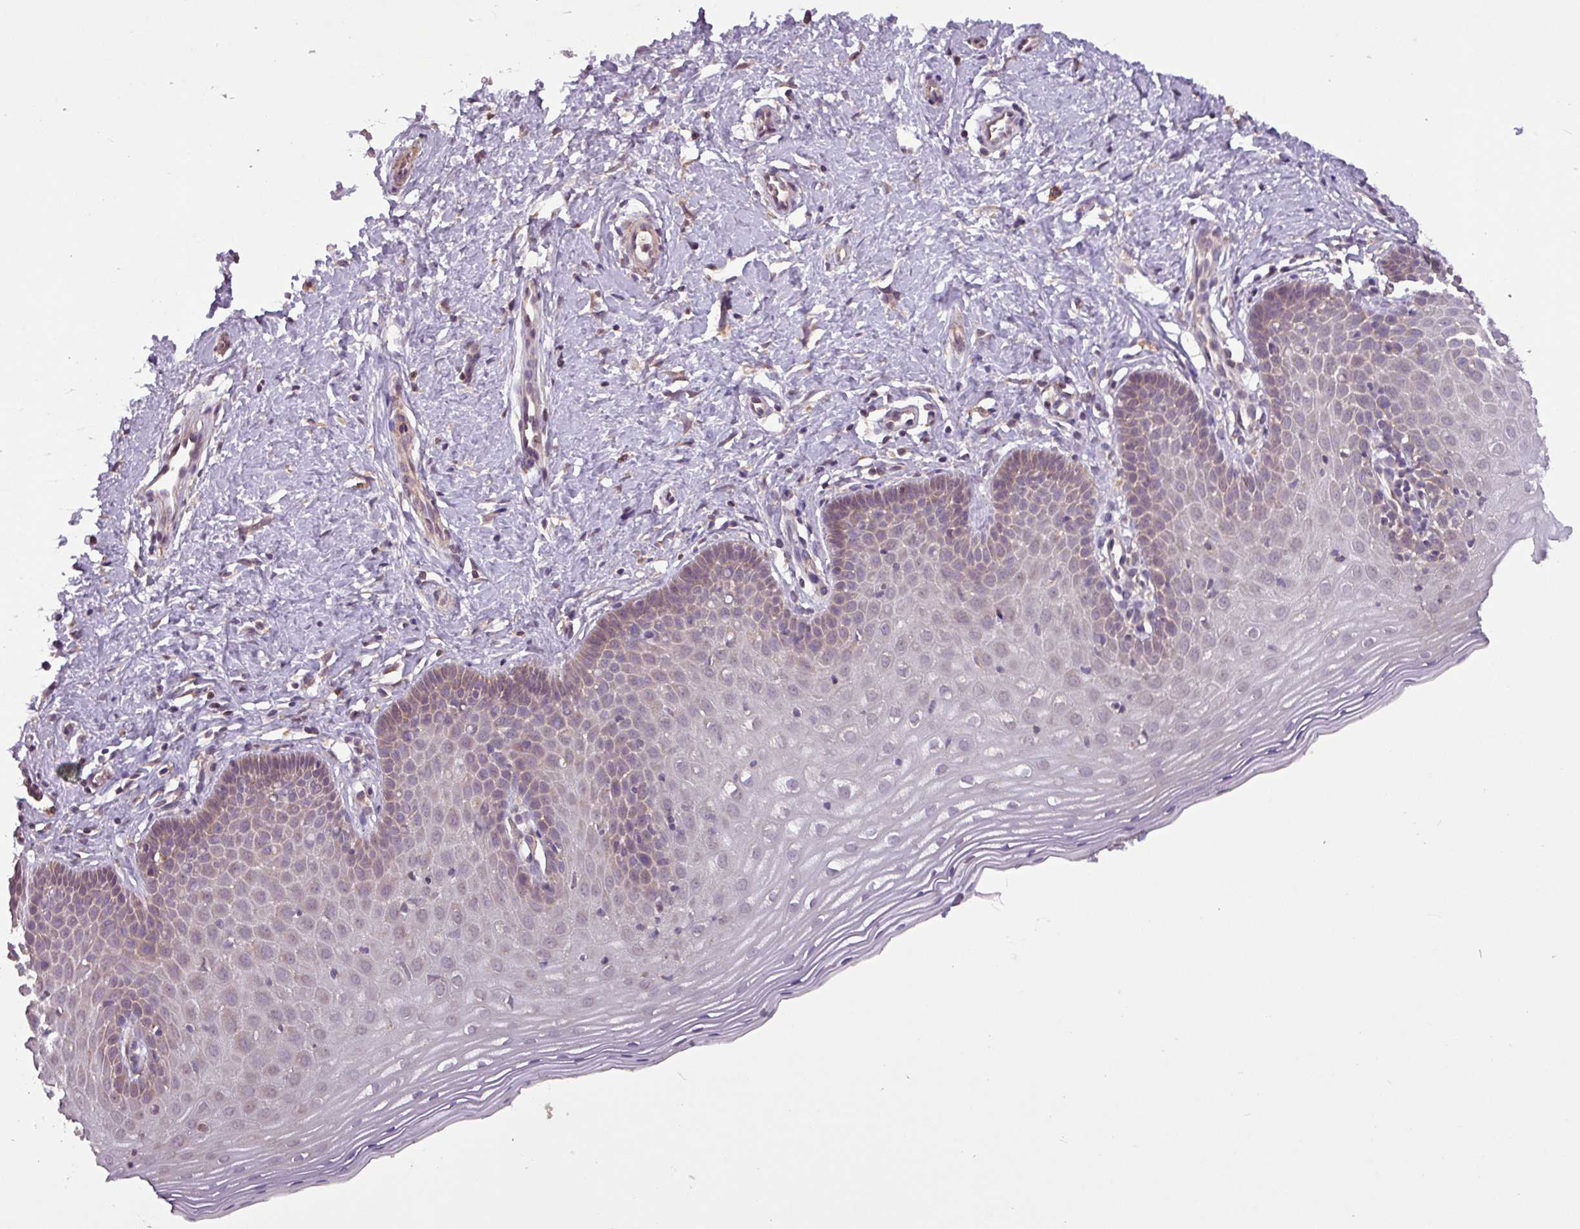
{"staining": {"intensity": "moderate", "quantity": ">75%", "location": "cytoplasmic/membranous"}, "tissue": "cervix", "cell_type": "Glandular cells", "image_type": "normal", "snomed": [{"axis": "morphology", "description": "Normal tissue, NOS"}, {"axis": "topography", "description": "Cervix"}], "caption": "About >75% of glandular cells in normal human cervix show moderate cytoplasmic/membranous protein positivity as visualized by brown immunohistochemical staining.", "gene": "MCTP2", "patient": {"sex": "female", "age": 36}}